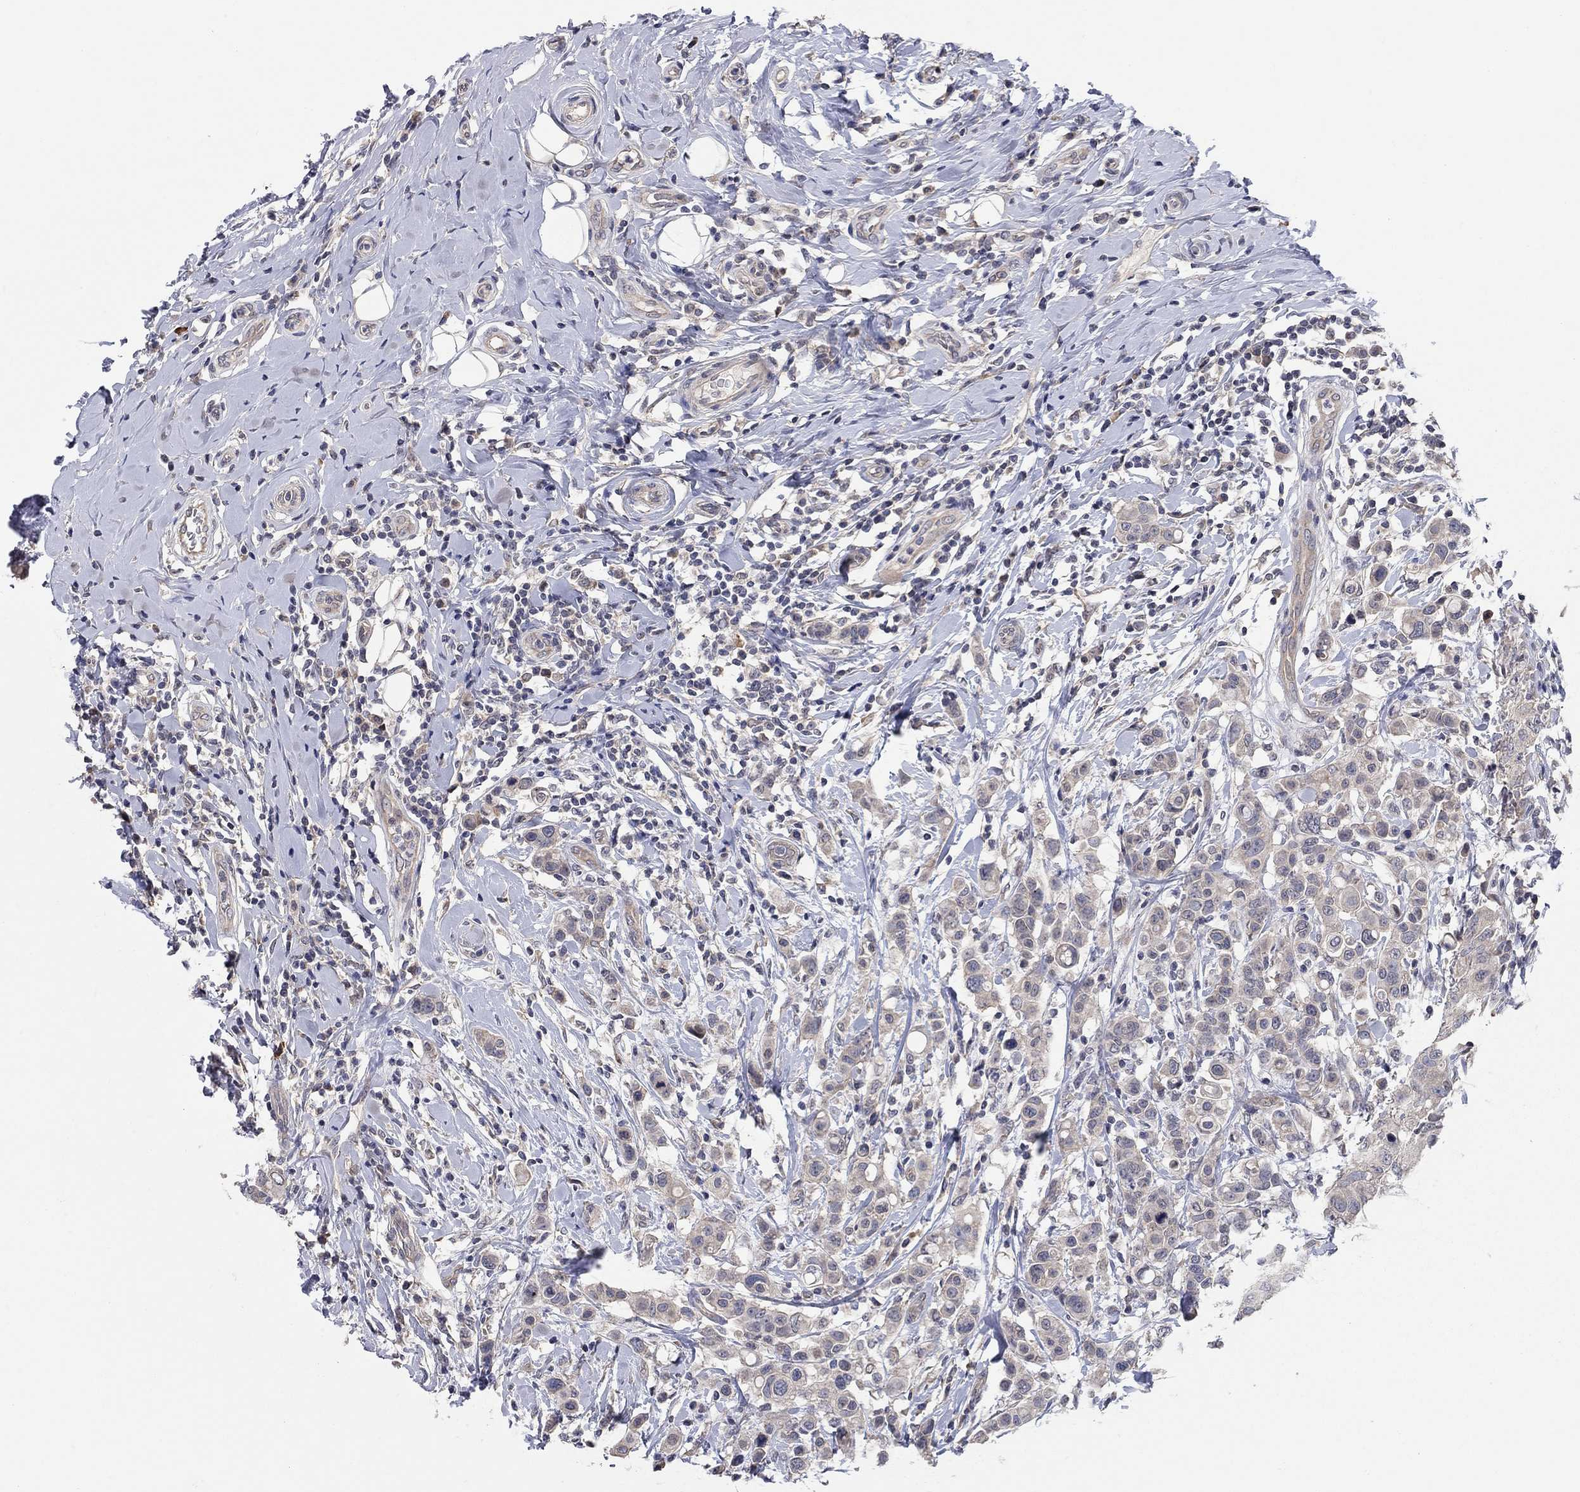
{"staining": {"intensity": "weak", "quantity": "25%-75%", "location": "cytoplasmic/membranous"}, "tissue": "breast cancer", "cell_type": "Tumor cells", "image_type": "cancer", "snomed": [{"axis": "morphology", "description": "Duct carcinoma"}, {"axis": "topography", "description": "Breast"}], "caption": "A low amount of weak cytoplasmic/membranous staining is present in about 25%-75% of tumor cells in breast infiltrating ductal carcinoma tissue.", "gene": "WASF3", "patient": {"sex": "female", "age": 27}}